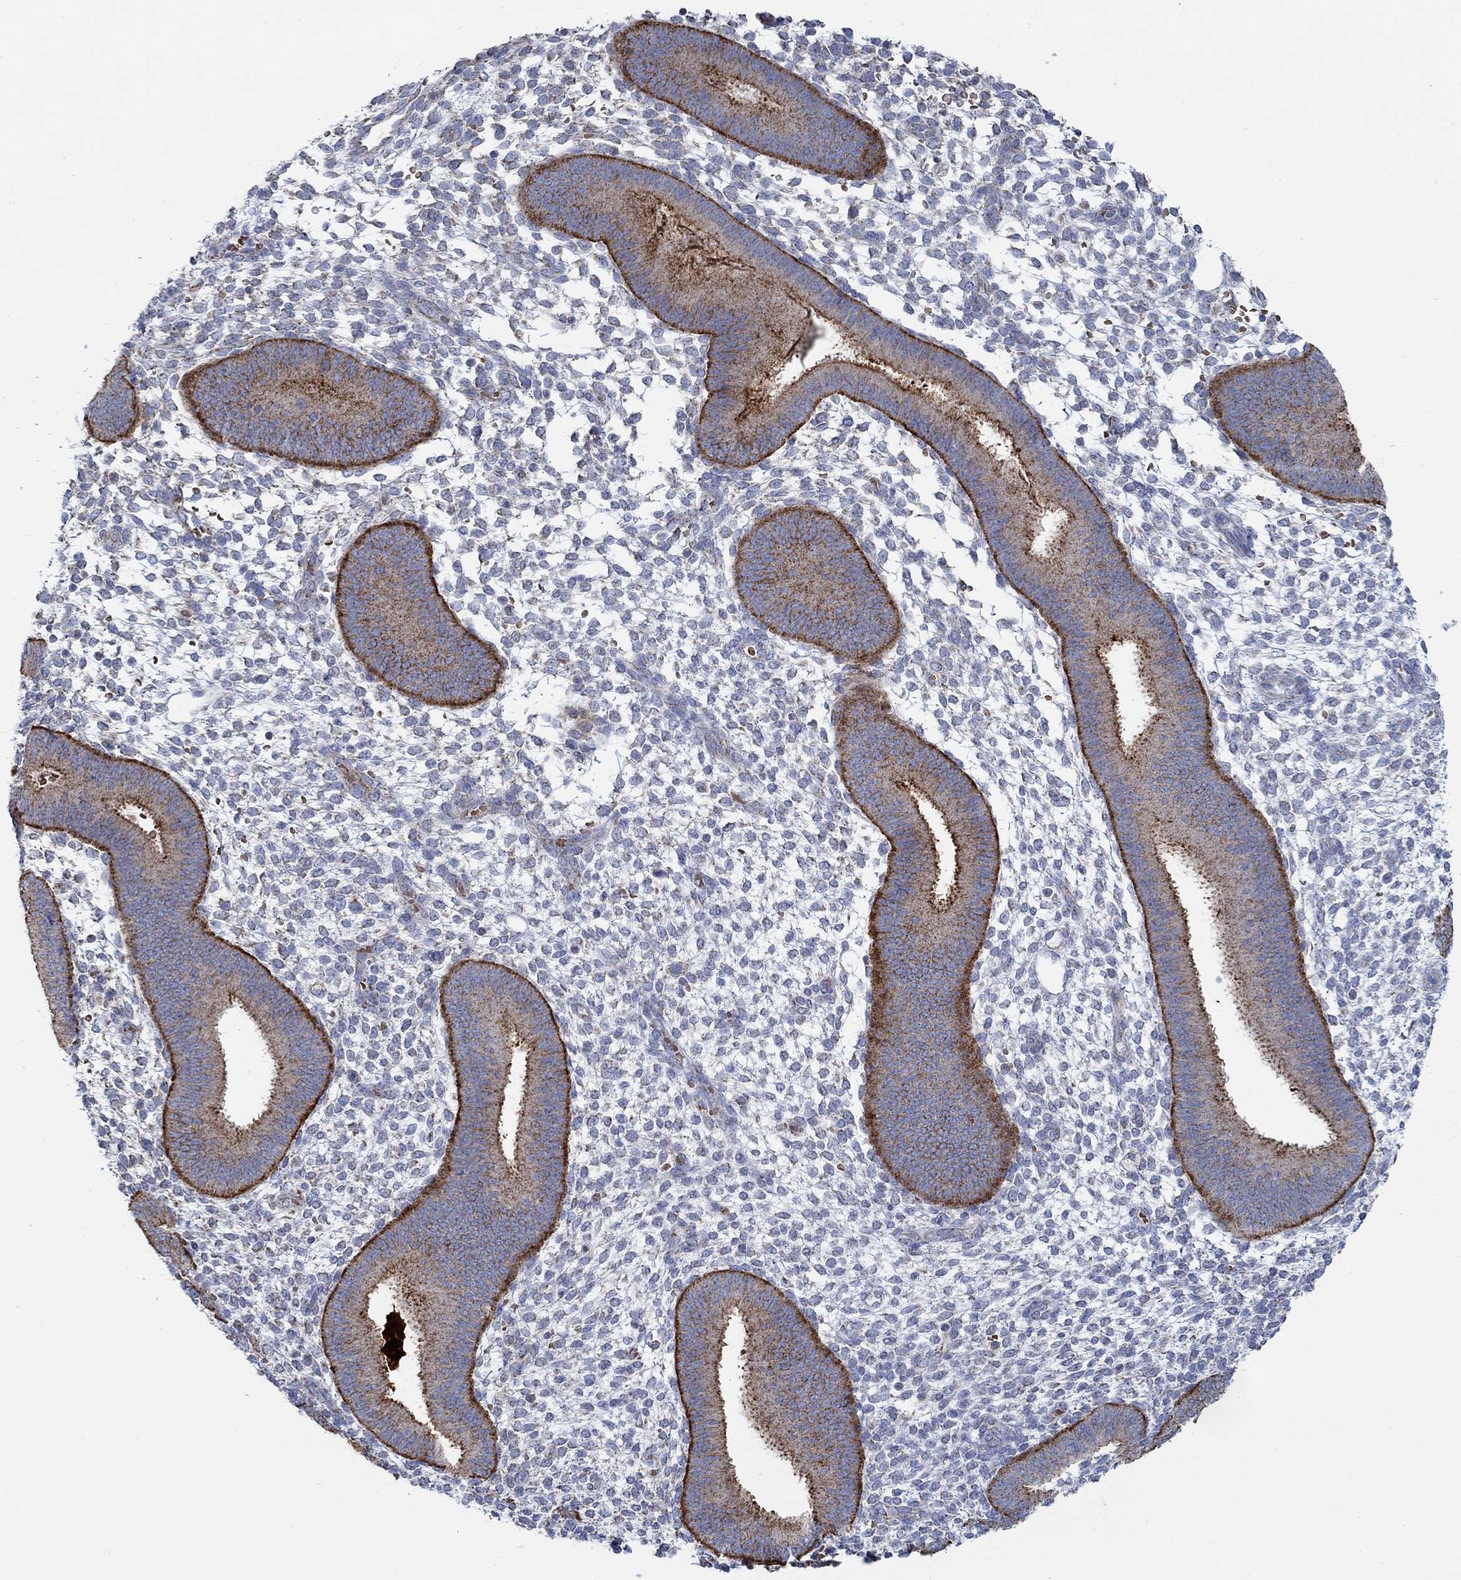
{"staining": {"intensity": "negative", "quantity": "none", "location": "none"}, "tissue": "endometrium", "cell_type": "Cells in endometrial stroma", "image_type": "normal", "snomed": [{"axis": "morphology", "description": "Normal tissue, NOS"}, {"axis": "topography", "description": "Endometrium"}], "caption": "Cells in endometrial stroma show no significant protein staining in unremarkable endometrium. (DAB (3,3'-diaminobenzidine) immunohistochemistry with hematoxylin counter stain).", "gene": "GLOD5", "patient": {"sex": "female", "age": 39}}